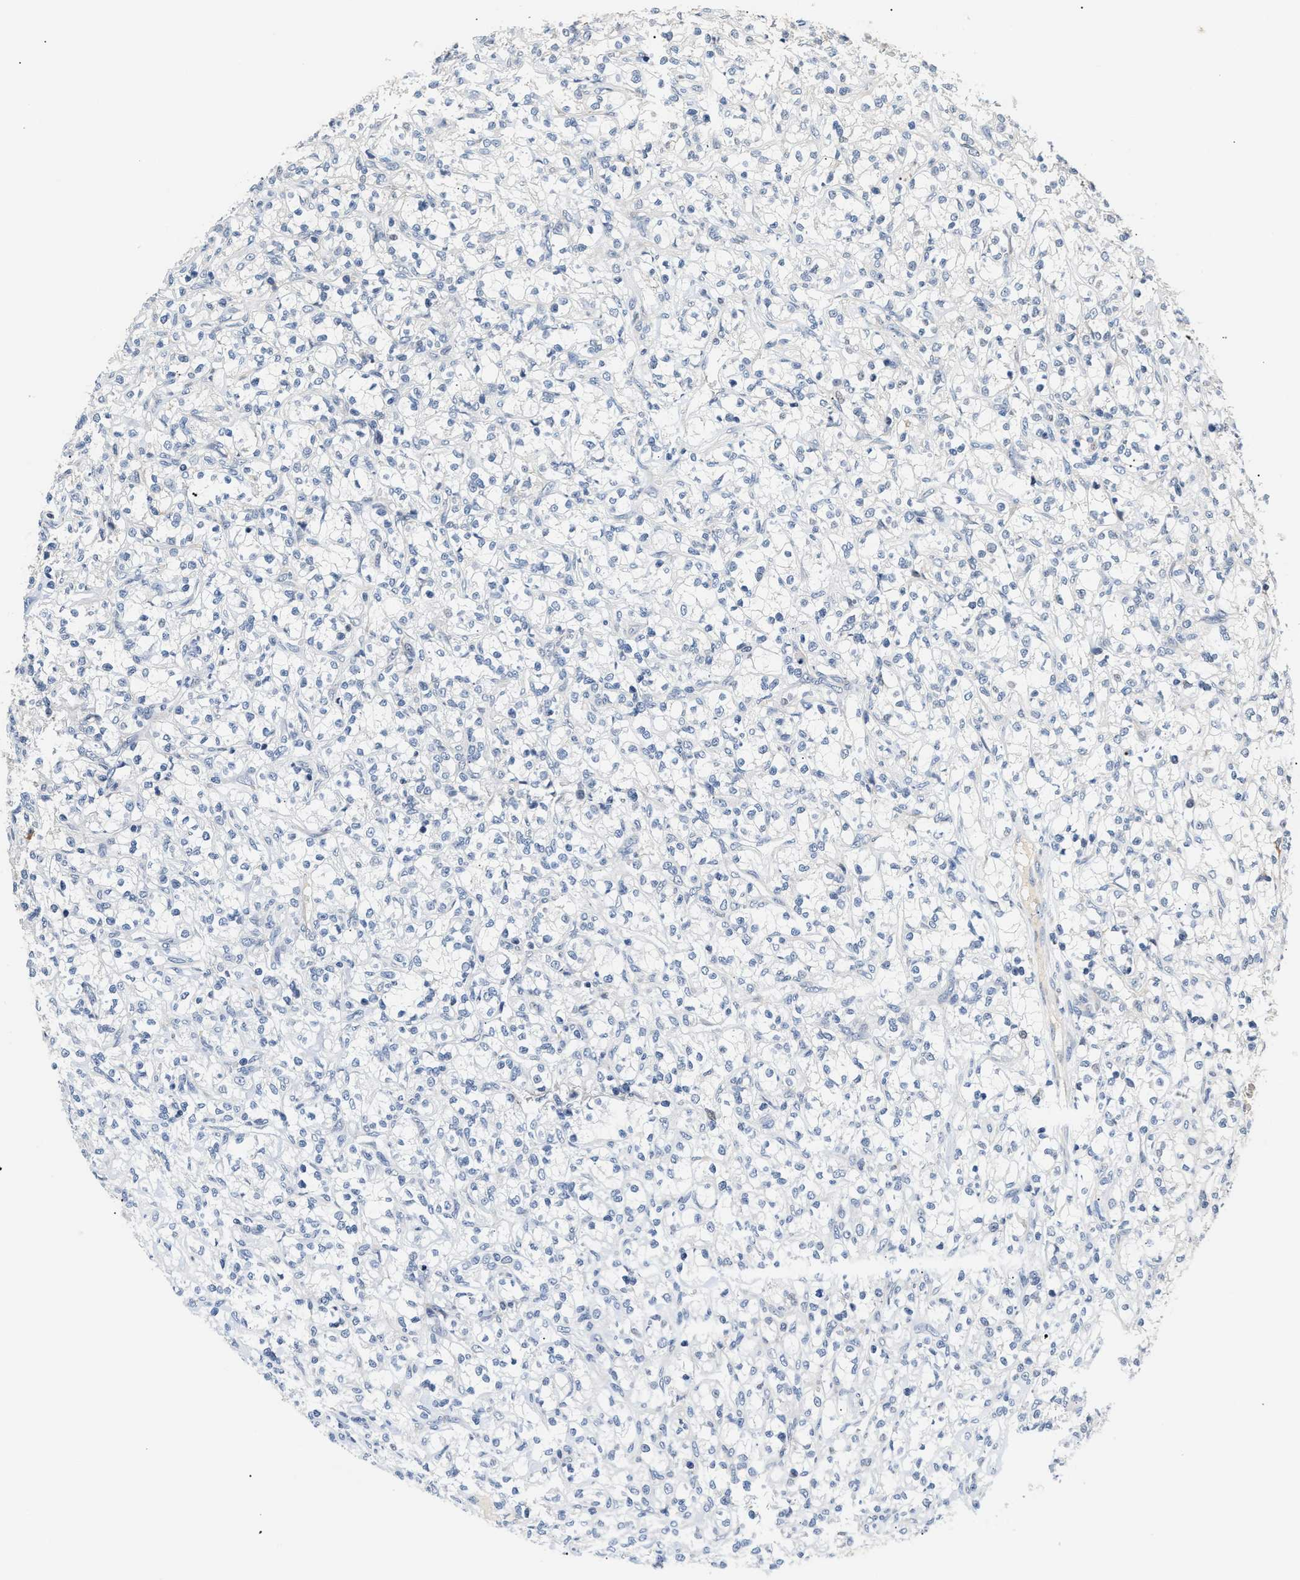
{"staining": {"intensity": "negative", "quantity": "none", "location": "none"}, "tissue": "renal cancer", "cell_type": "Tumor cells", "image_type": "cancer", "snomed": [{"axis": "morphology", "description": "Adenocarcinoma, NOS"}, {"axis": "topography", "description": "Kidney"}], "caption": "This micrograph is of renal cancer stained with IHC to label a protein in brown with the nuclei are counter-stained blue. There is no staining in tumor cells.", "gene": "TNIP2", "patient": {"sex": "female", "age": 69}}